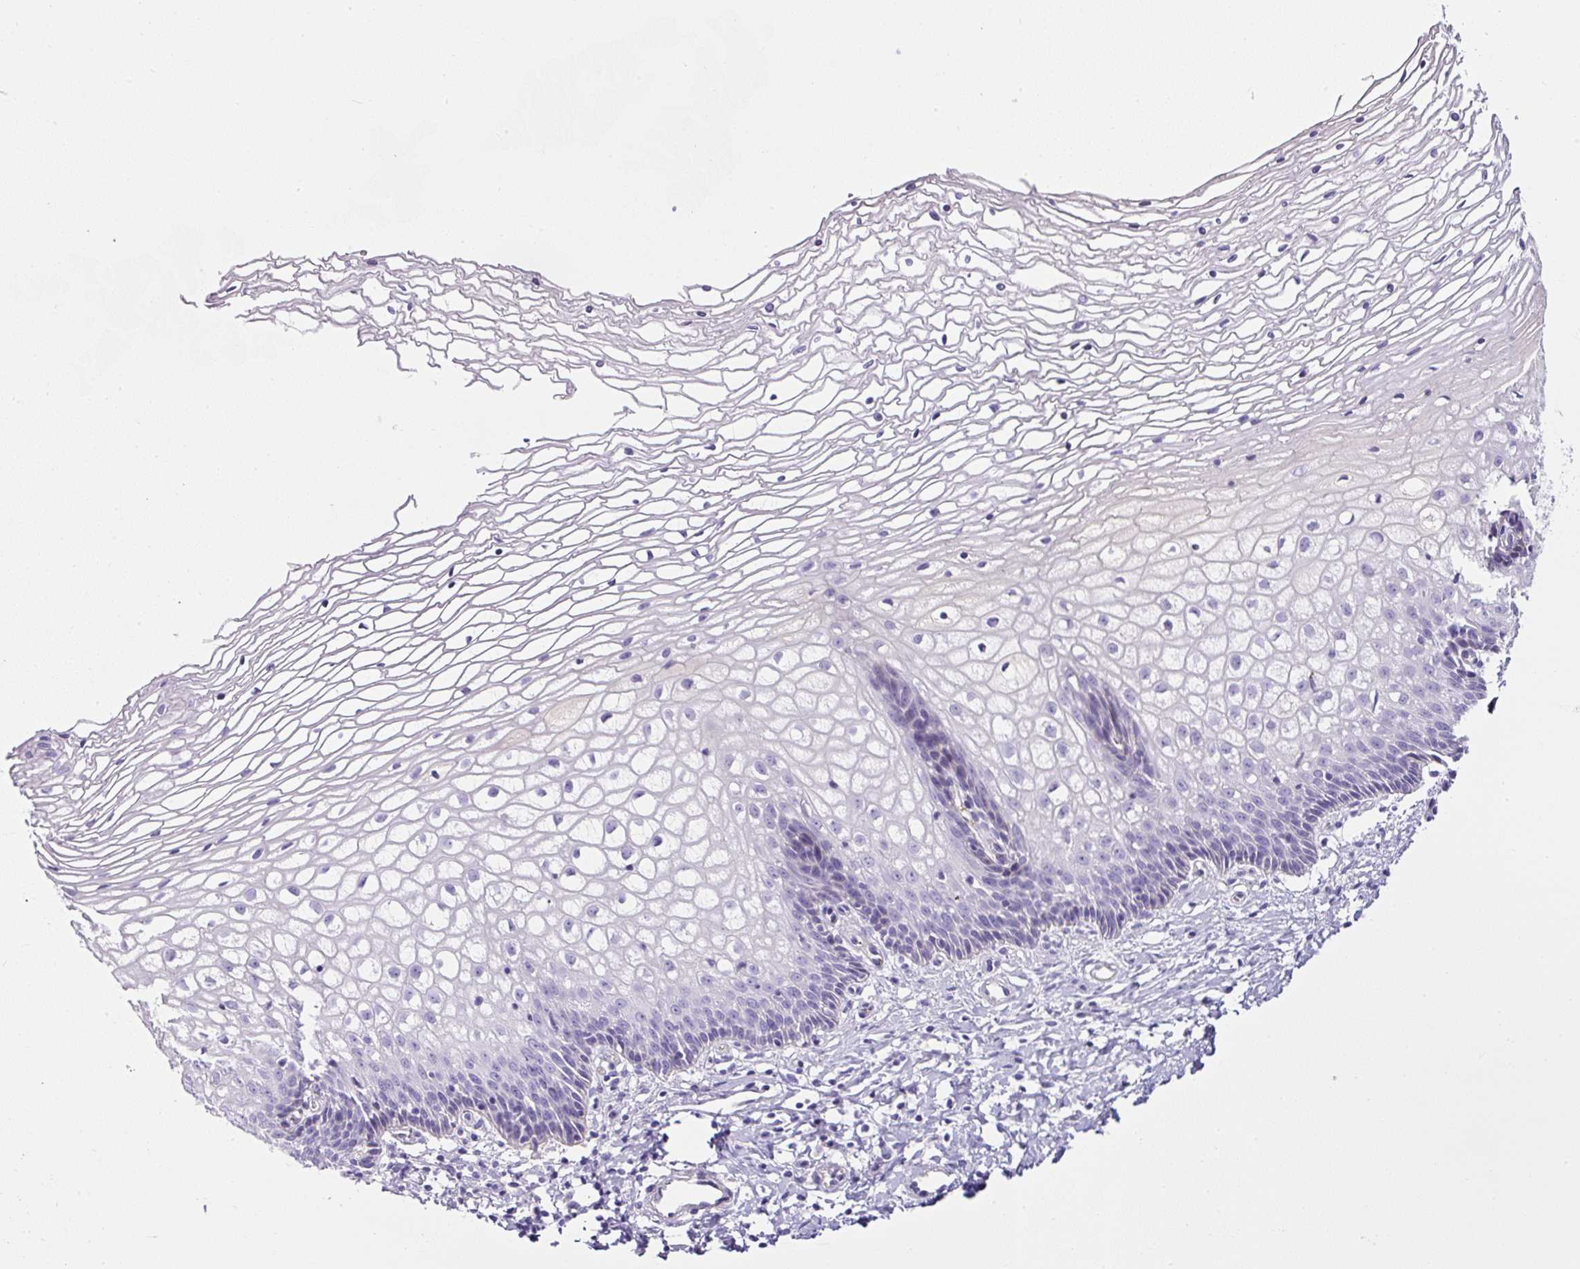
{"staining": {"intensity": "negative", "quantity": "none", "location": "none"}, "tissue": "cervix", "cell_type": "Glandular cells", "image_type": "normal", "snomed": [{"axis": "morphology", "description": "Normal tissue, NOS"}, {"axis": "topography", "description": "Cervix"}], "caption": "Human cervix stained for a protein using immunohistochemistry demonstrates no positivity in glandular cells.", "gene": "OR14A2", "patient": {"sex": "female", "age": 36}}